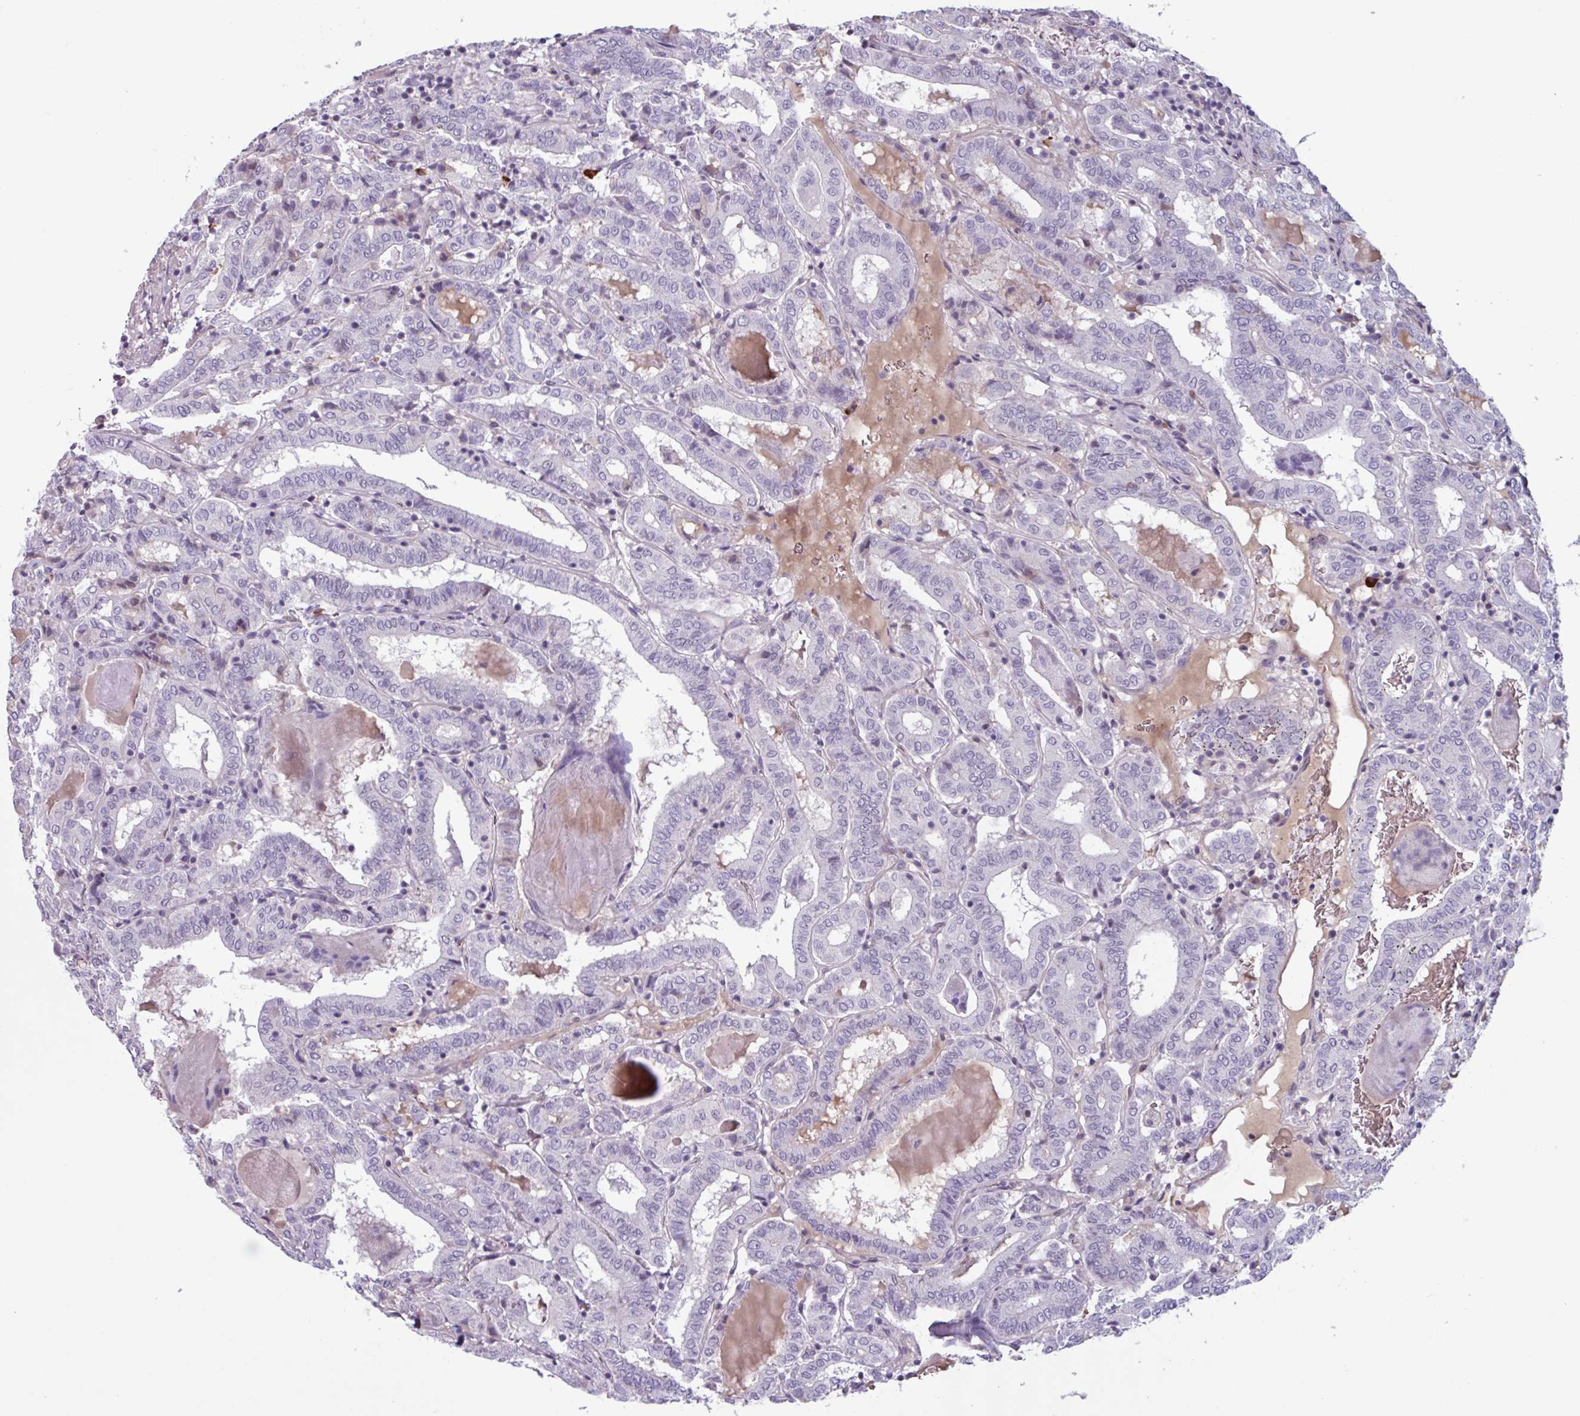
{"staining": {"intensity": "negative", "quantity": "none", "location": "none"}, "tissue": "thyroid cancer", "cell_type": "Tumor cells", "image_type": "cancer", "snomed": [{"axis": "morphology", "description": "Papillary adenocarcinoma, NOS"}, {"axis": "topography", "description": "Thyroid gland"}], "caption": "The immunohistochemistry (IHC) image has no significant positivity in tumor cells of thyroid cancer tissue.", "gene": "ZNF575", "patient": {"sex": "female", "age": 72}}